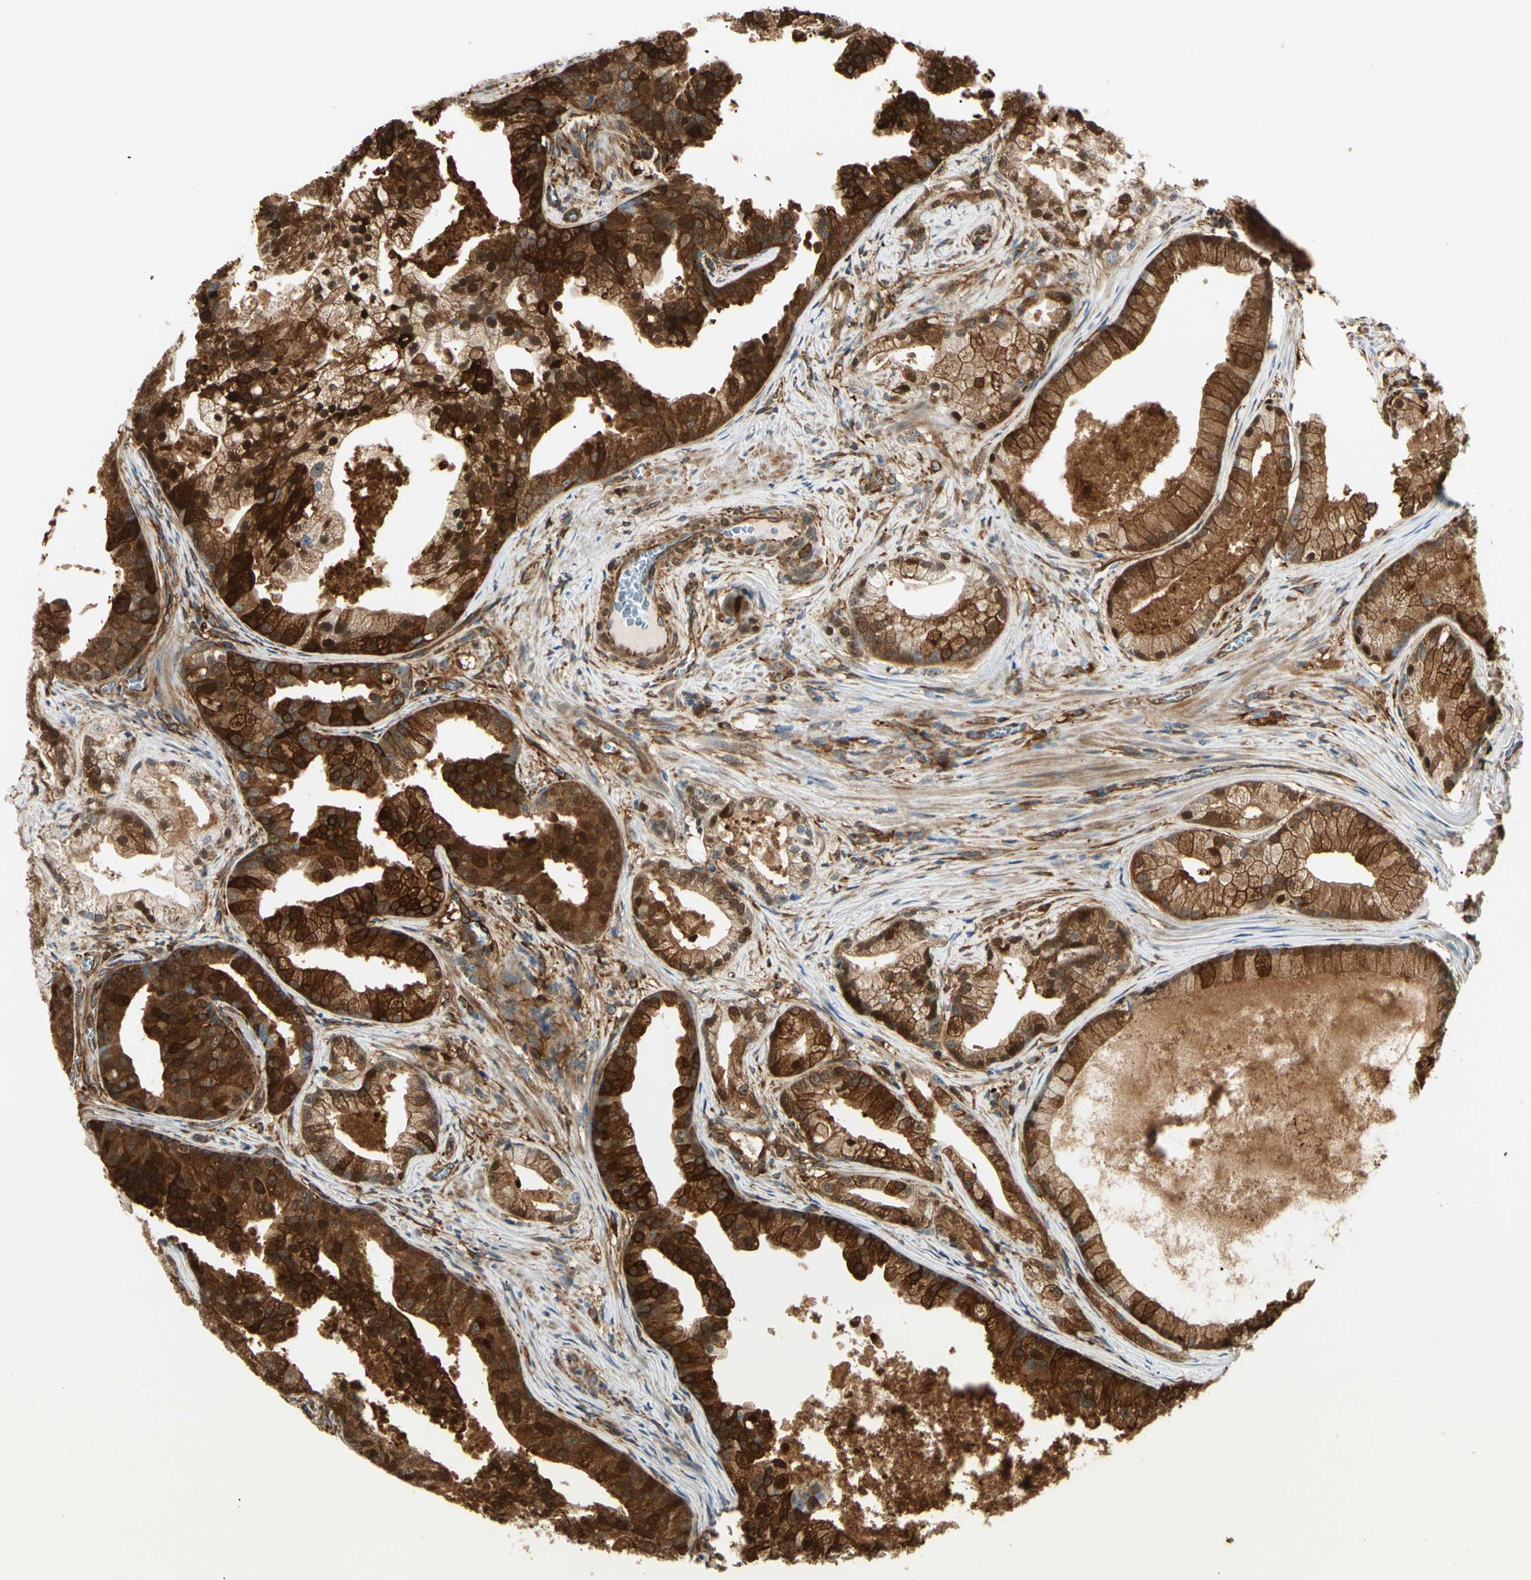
{"staining": {"intensity": "strong", "quantity": ">75%", "location": "cytoplasmic/membranous,nuclear"}, "tissue": "prostate cancer", "cell_type": "Tumor cells", "image_type": "cancer", "snomed": [{"axis": "morphology", "description": "Adenocarcinoma, Low grade"}, {"axis": "topography", "description": "Prostate"}], "caption": "Tumor cells show high levels of strong cytoplasmic/membranous and nuclear positivity in approximately >75% of cells in low-grade adenocarcinoma (prostate). The staining was performed using DAB, with brown indicating positive protein expression. Nuclei are stained blue with hematoxylin.", "gene": "FTH1", "patient": {"sex": "male", "age": 59}}